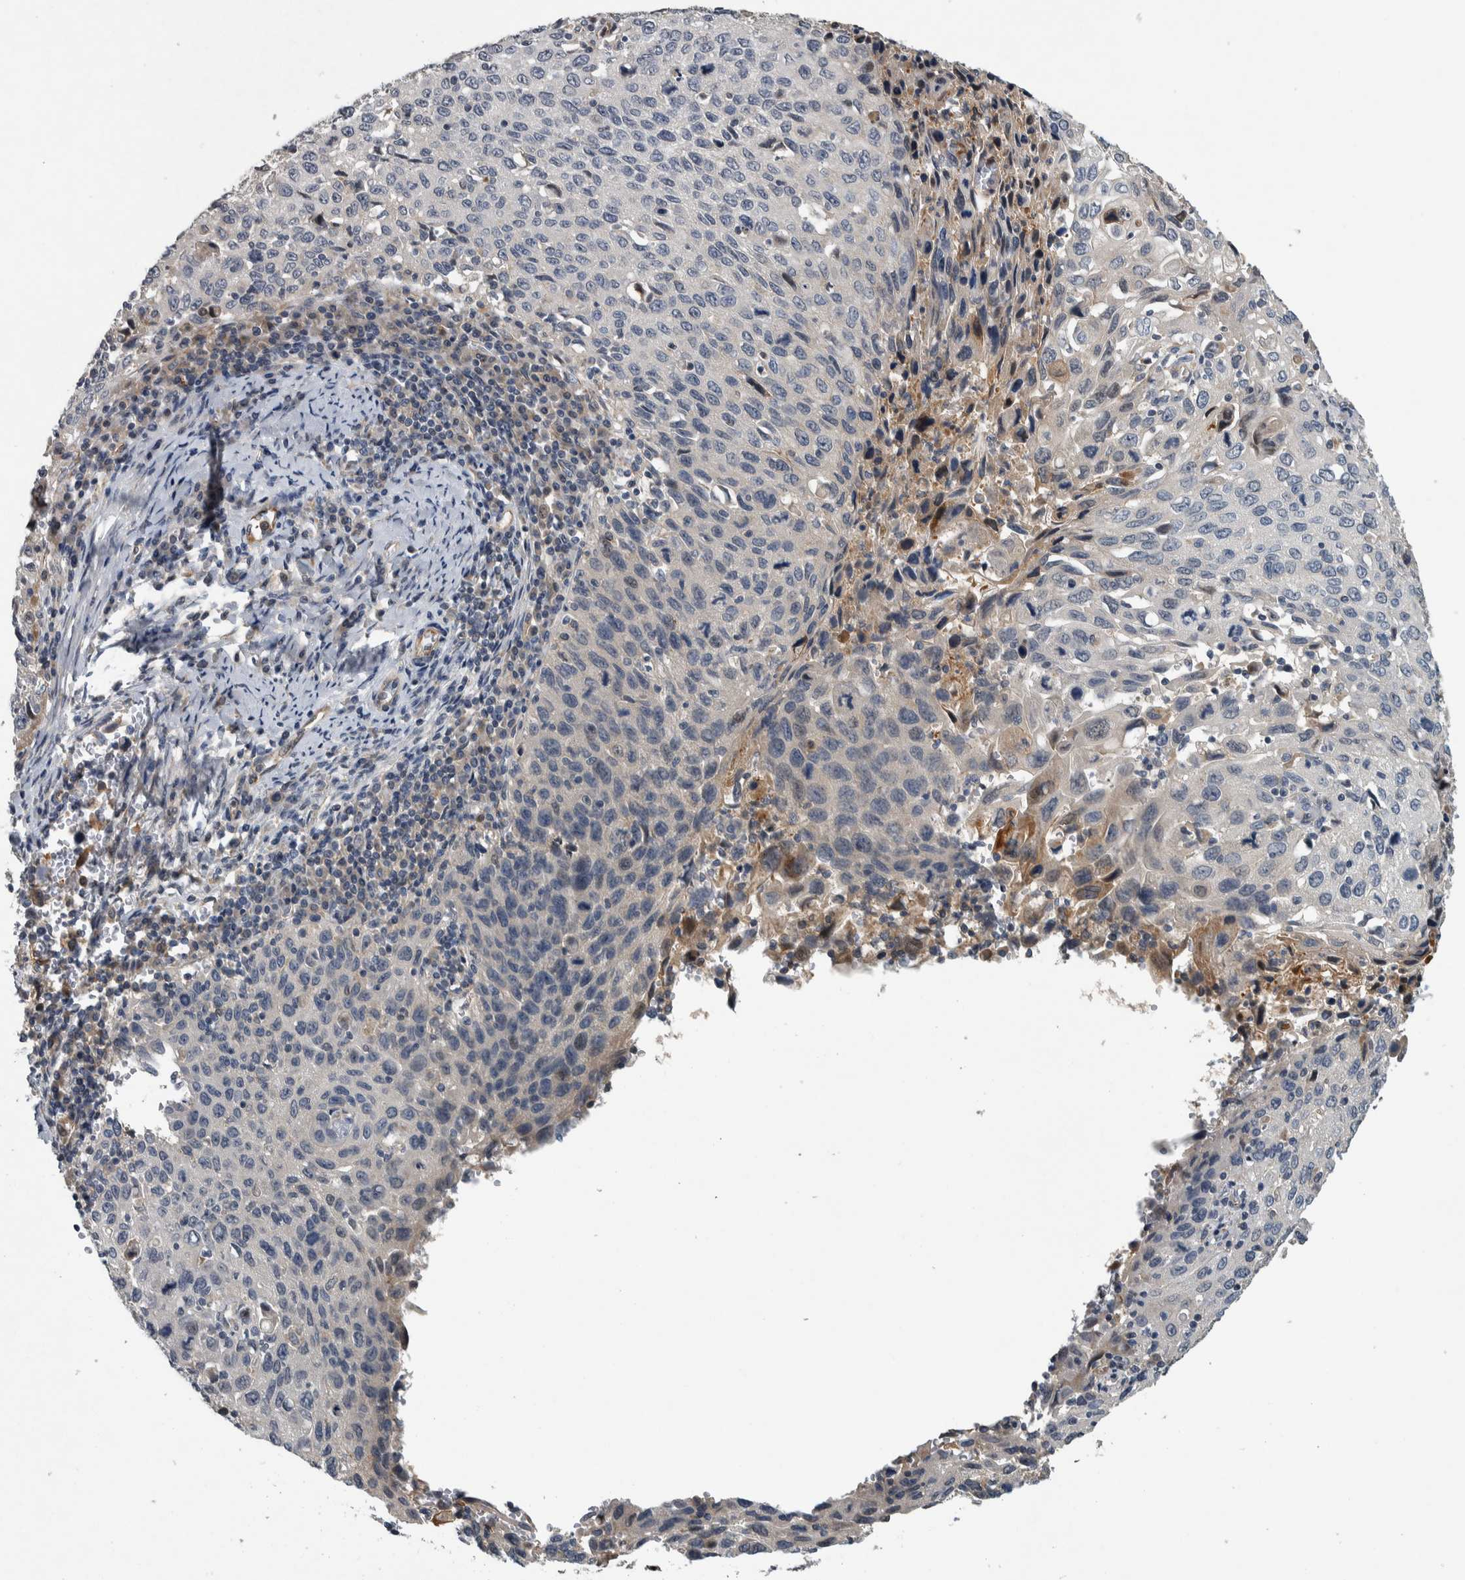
{"staining": {"intensity": "weak", "quantity": "<25%", "location": "cytoplasmic/membranous"}, "tissue": "cervical cancer", "cell_type": "Tumor cells", "image_type": "cancer", "snomed": [{"axis": "morphology", "description": "Squamous cell carcinoma, NOS"}, {"axis": "topography", "description": "Cervix"}], "caption": "Tumor cells are negative for protein expression in human squamous cell carcinoma (cervical). (DAB IHC visualized using brightfield microscopy, high magnification).", "gene": "NT5C2", "patient": {"sex": "female", "age": 53}}